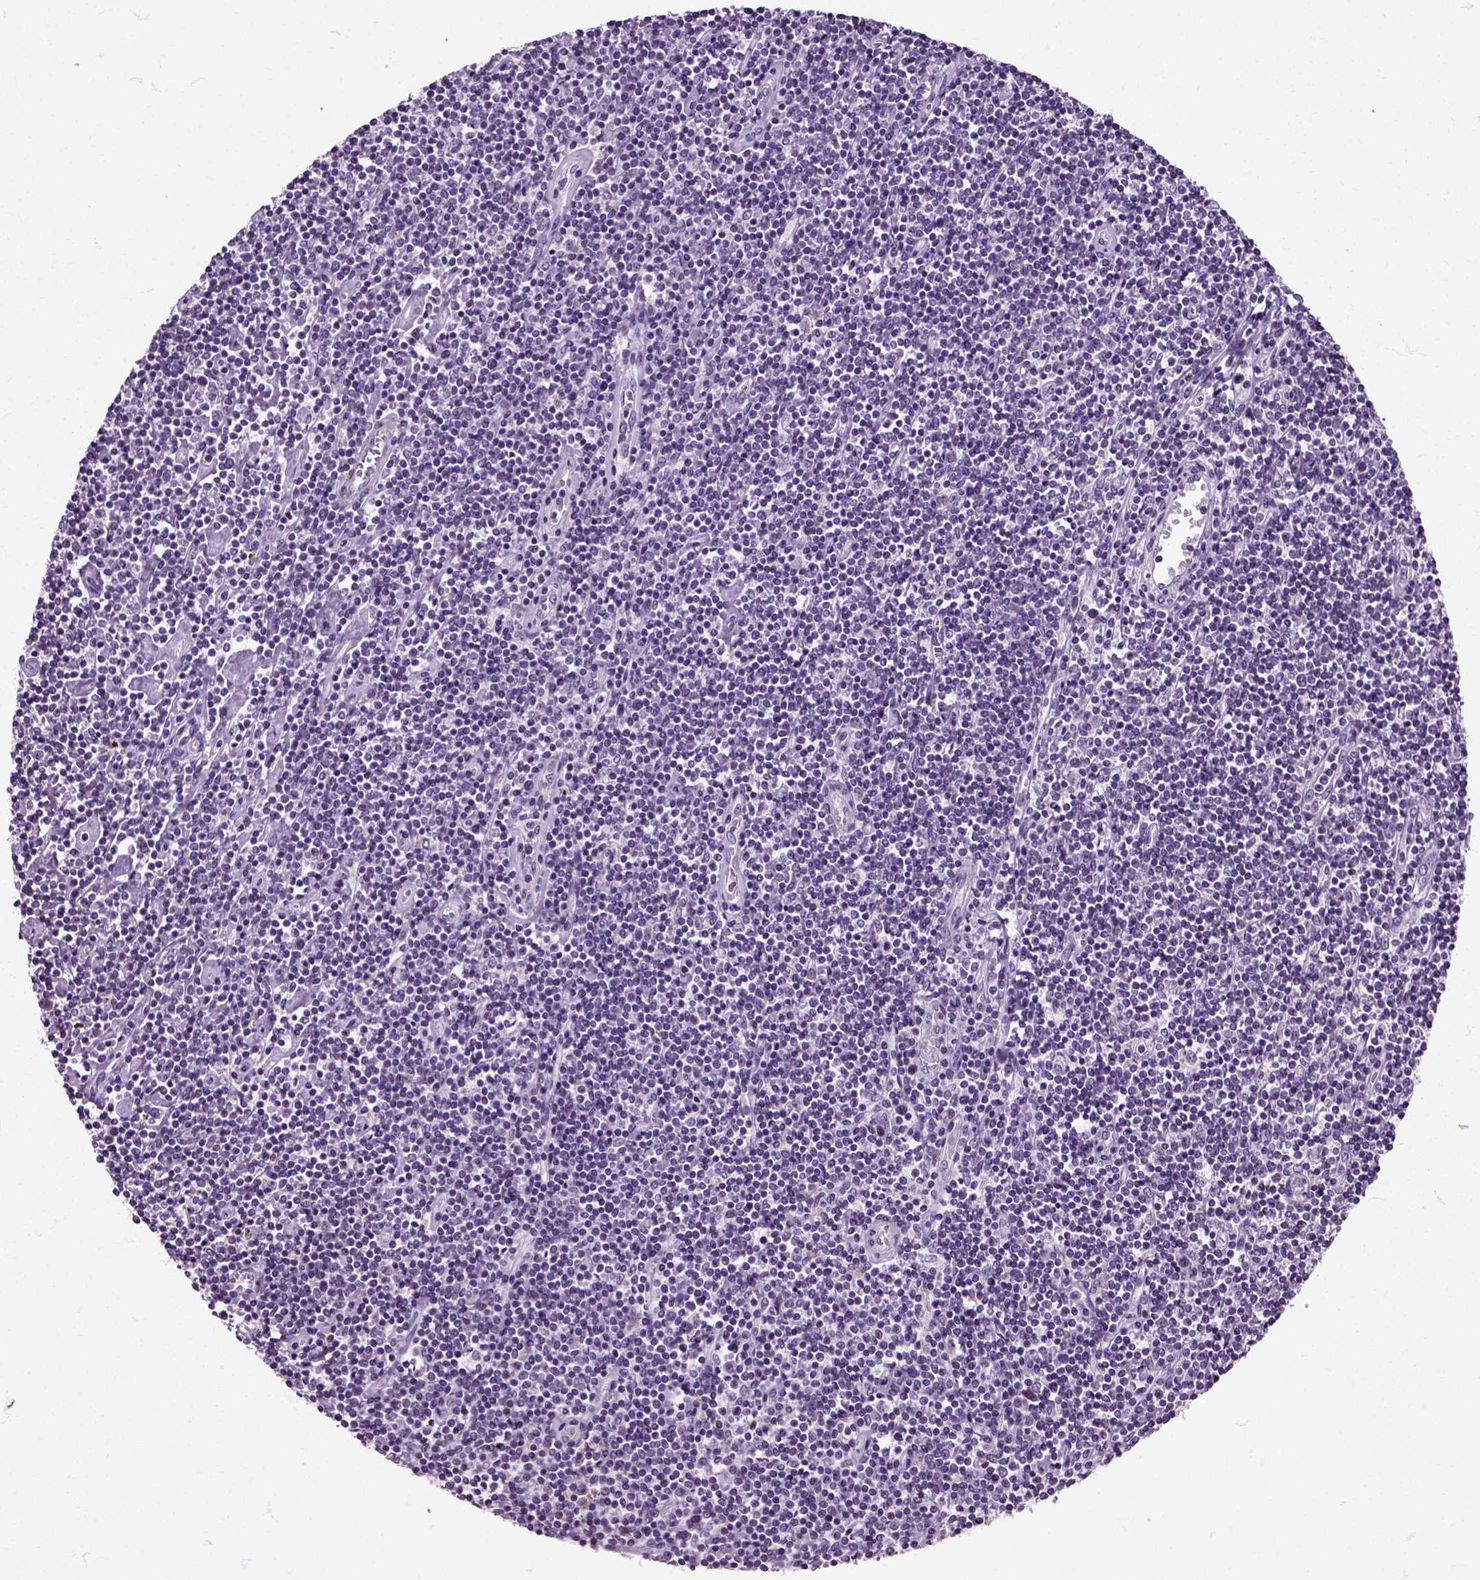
{"staining": {"intensity": "negative", "quantity": "none", "location": "none"}, "tissue": "lymphoma", "cell_type": "Tumor cells", "image_type": "cancer", "snomed": [{"axis": "morphology", "description": "Hodgkin's disease, NOS"}, {"axis": "topography", "description": "Lymph node"}], "caption": "Immunohistochemistry histopathology image of neoplastic tissue: lymphoma stained with DAB (3,3'-diaminobenzidine) demonstrates no significant protein expression in tumor cells. Nuclei are stained in blue.", "gene": "HSPA2", "patient": {"sex": "male", "age": 40}}